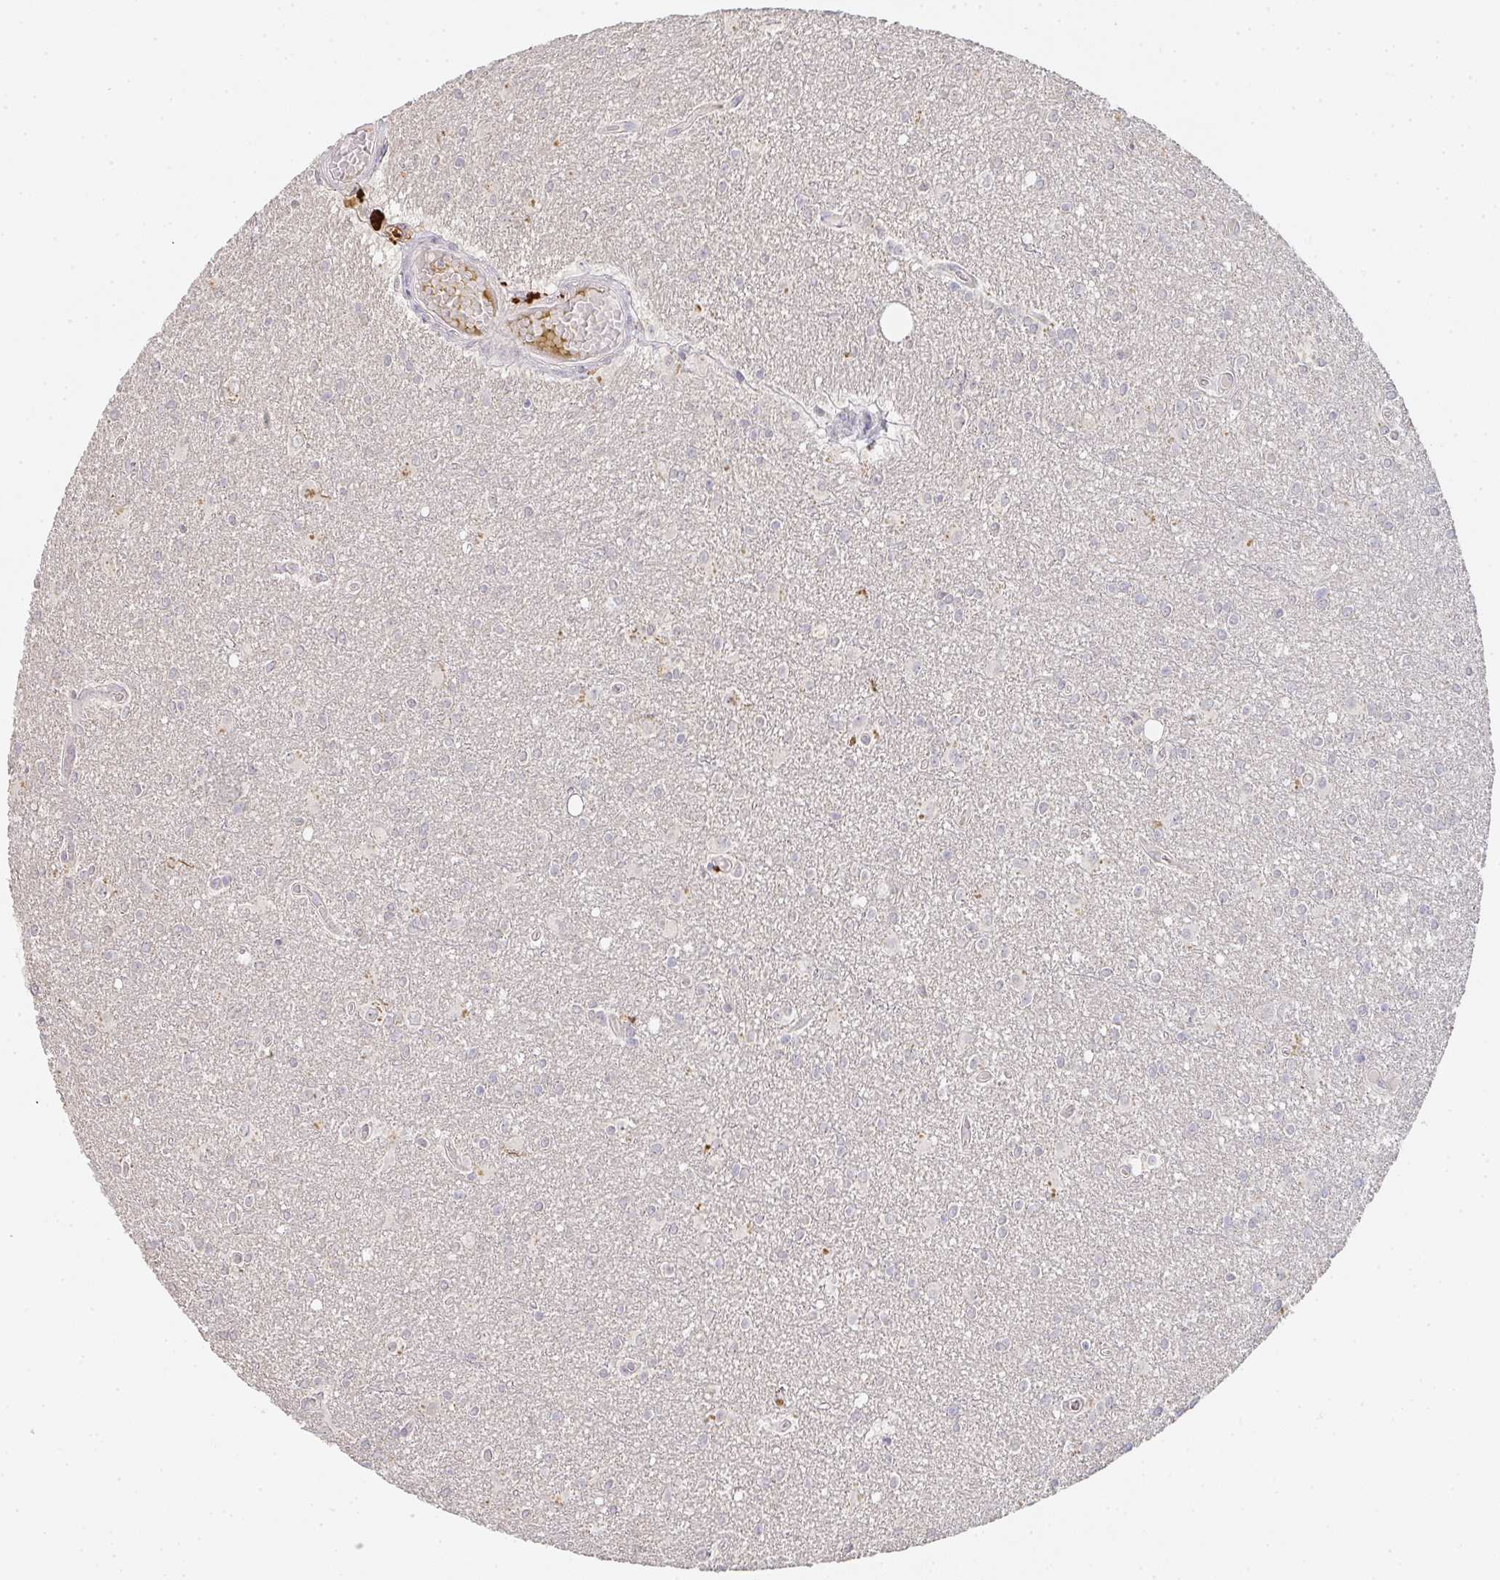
{"staining": {"intensity": "negative", "quantity": "none", "location": "none"}, "tissue": "glioma", "cell_type": "Tumor cells", "image_type": "cancer", "snomed": [{"axis": "morphology", "description": "Glioma, malignant, High grade"}, {"axis": "topography", "description": "Brain"}], "caption": "Tumor cells show no significant positivity in malignant glioma (high-grade).", "gene": "TMEM219", "patient": {"sex": "male", "age": 48}}